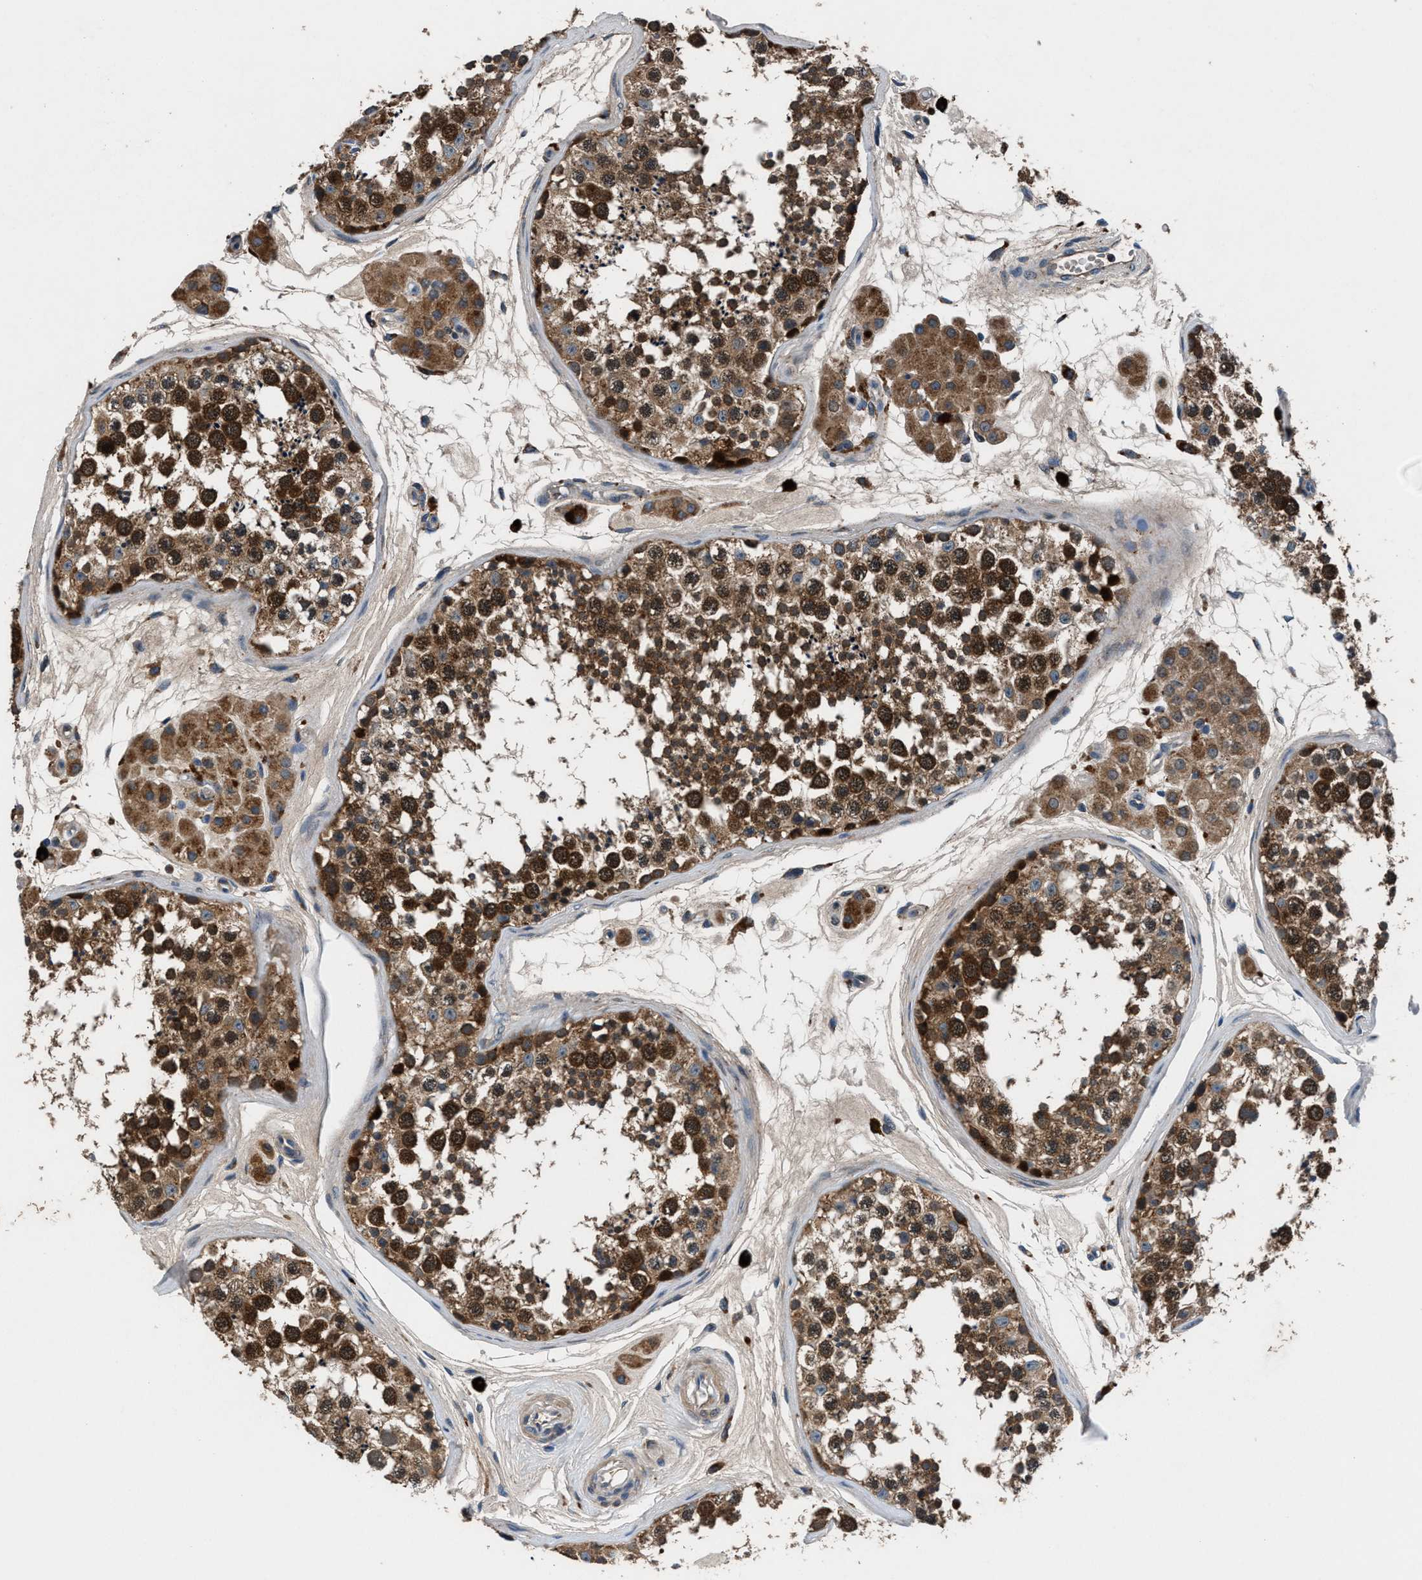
{"staining": {"intensity": "moderate", "quantity": ">75%", "location": "cytoplasmic/membranous,nuclear"}, "tissue": "testis", "cell_type": "Cells in seminiferous ducts", "image_type": "normal", "snomed": [{"axis": "morphology", "description": "Normal tissue, NOS"}, {"axis": "topography", "description": "Testis"}], "caption": "Cells in seminiferous ducts reveal medium levels of moderate cytoplasmic/membranous,nuclear expression in approximately >75% of cells in normal testis.", "gene": "FAM221A", "patient": {"sex": "male", "age": 56}}